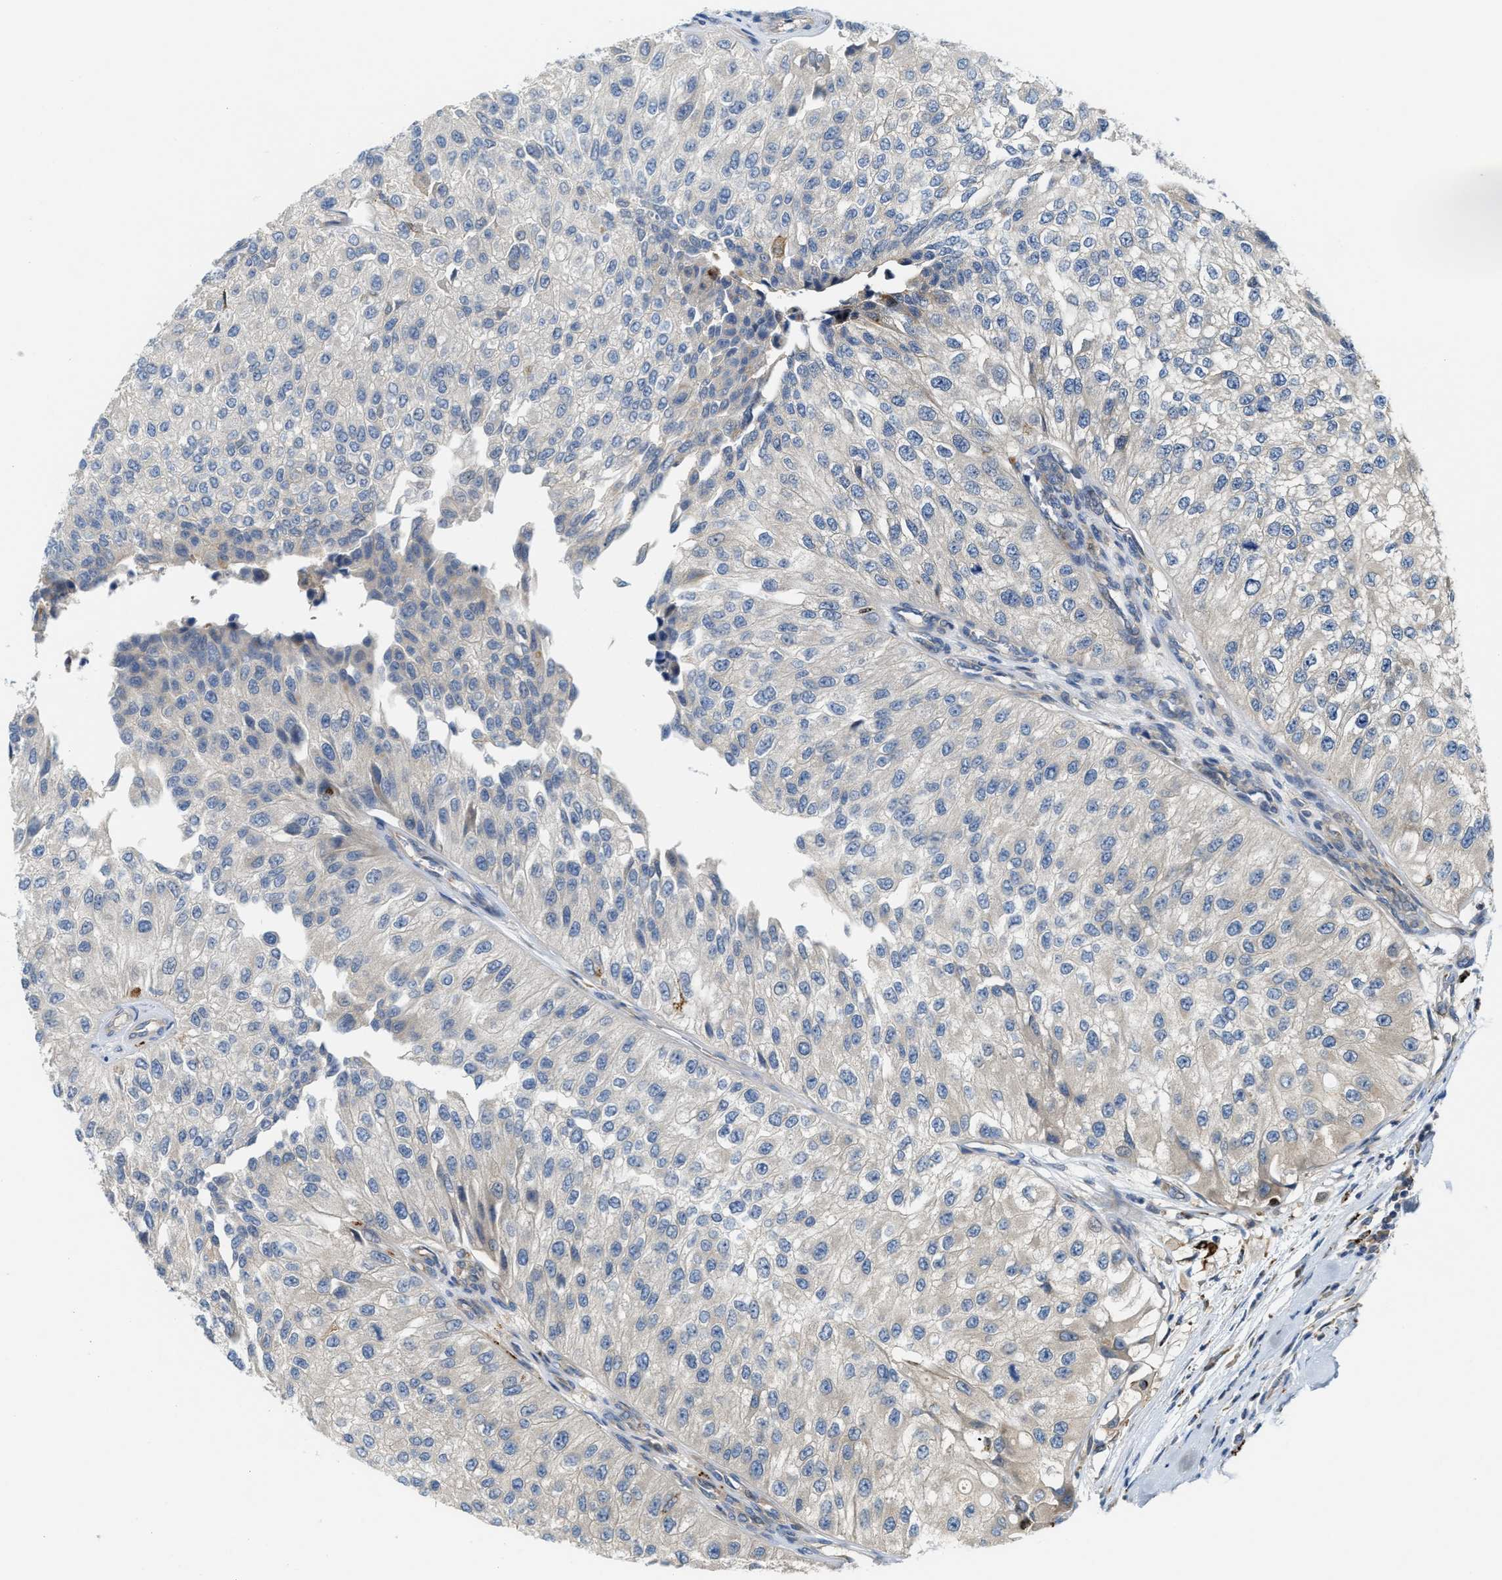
{"staining": {"intensity": "negative", "quantity": "none", "location": "none"}, "tissue": "urothelial cancer", "cell_type": "Tumor cells", "image_type": "cancer", "snomed": [{"axis": "morphology", "description": "Urothelial carcinoma, High grade"}, {"axis": "topography", "description": "Kidney"}, {"axis": "topography", "description": "Urinary bladder"}], "caption": "This is an immunohistochemistry (IHC) image of human urothelial carcinoma (high-grade). There is no expression in tumor cells.", "gene": "KLHDC10", "patient": {"sex": "male", "age": 77}}